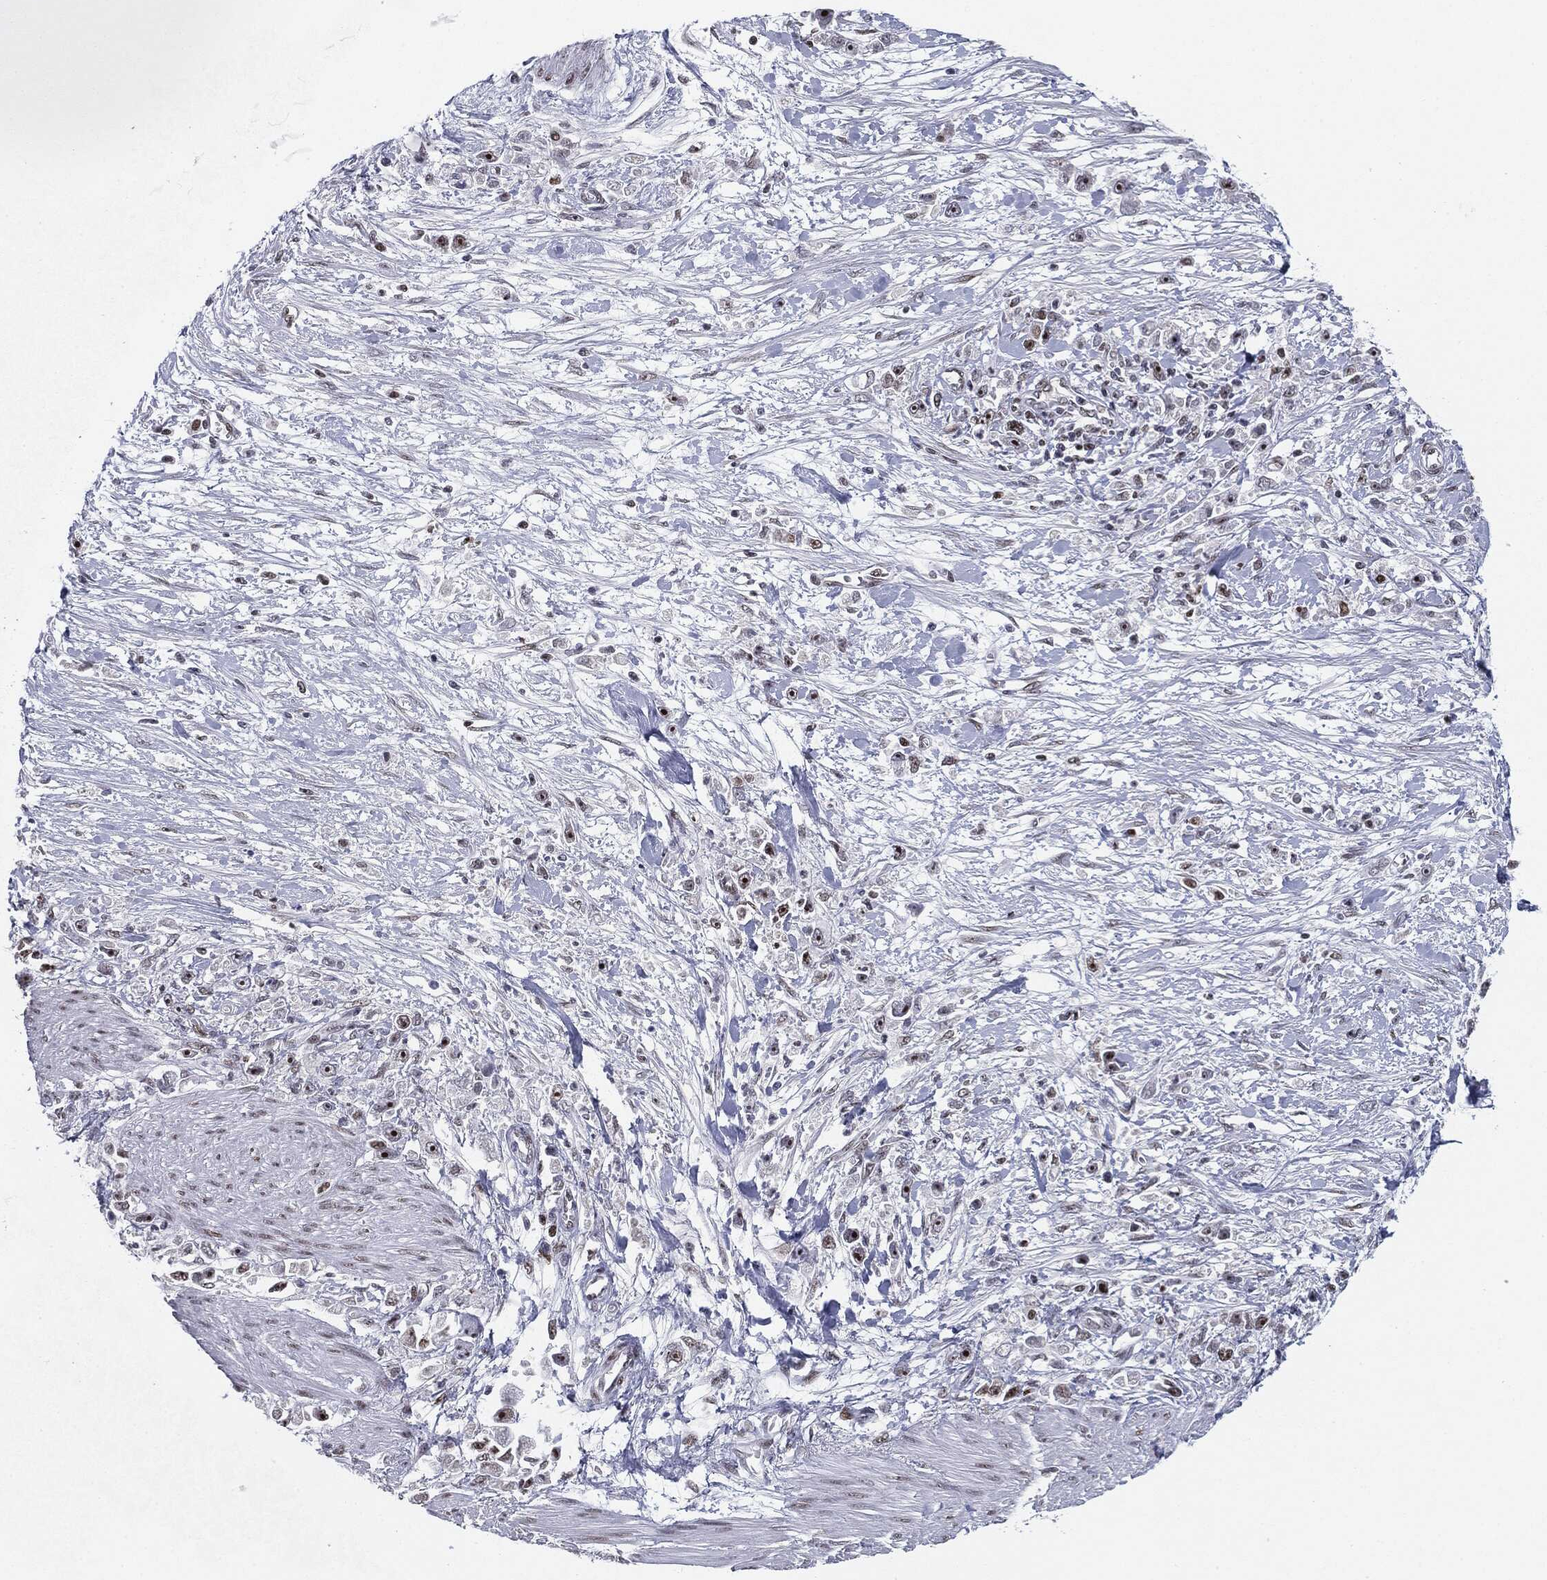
{"staining": {"intensity": "weak", "quantity": "<25%", "location": "nuclear"}, "tissue": "stomach cancer", "cell_type": "Tumor cells", "image_type": "cancer", "snomed": [{"axis": "morphology", "description": "Adenocarcinoma, NOS"}, {"axis": "topography", "description": "Stomach"}], "caption": "This is a micrograph of immunohistochemistry (IHC) staining of stomach adenocarcinoma, which shows no staining in tumor cells.", "gene": "MDC1", "patient": {"sex": "female", "age": 59}}